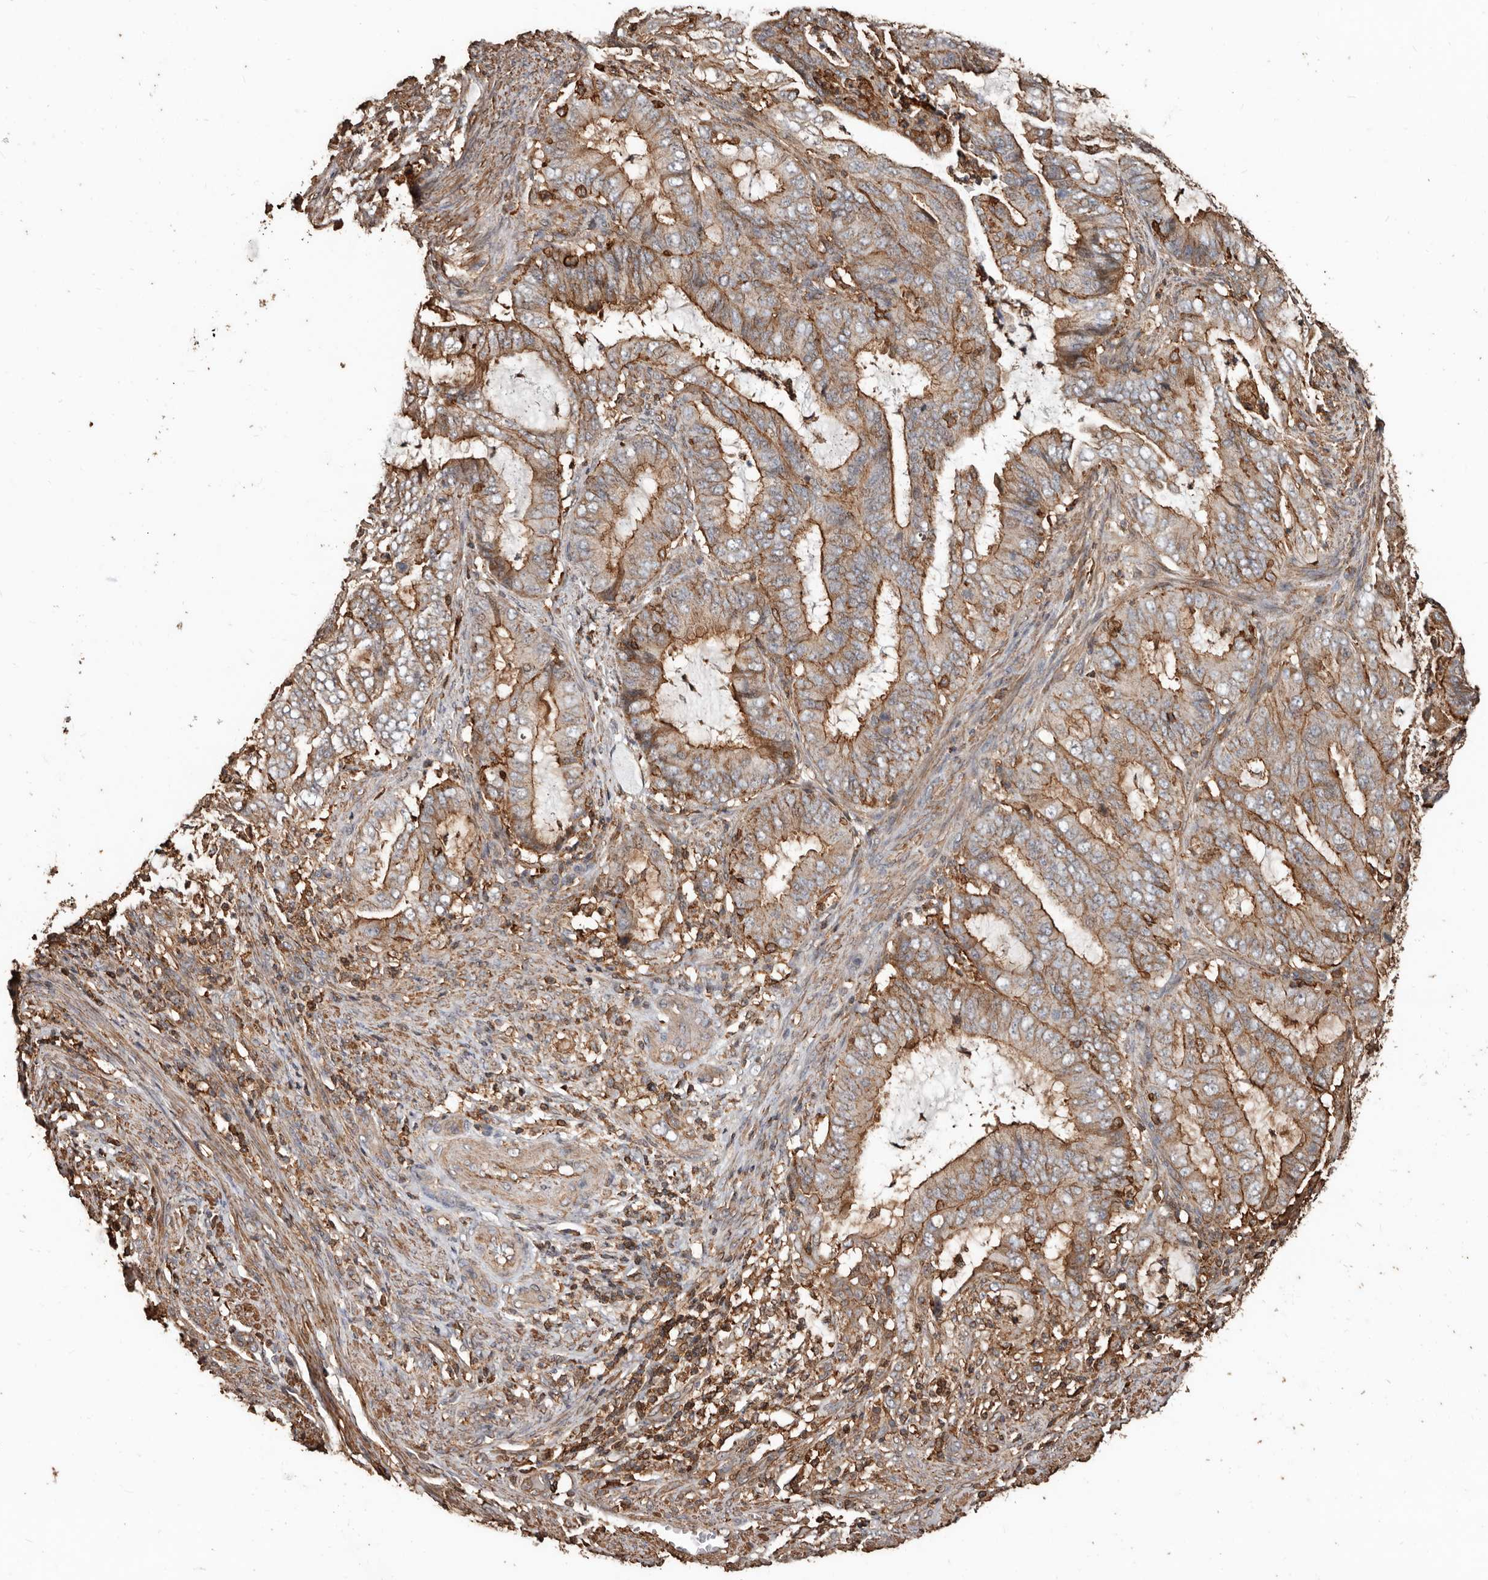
{"staining": {"intensity": "moderate", "quantity": ">75%", "location": "cytoplasmic/membranous"}, "tissue": "endometrial cancer", "cell_type": "Tumor cells", "image_type": "cancer", "snomed": [{"axis": "morphology", "description": "Adenocarcinoma, NOS"}, {"axis": "topography", "description": "Endometrium"}], "caption": "A brown stain highlights moderate cytoplasmic/membranous expression of a protein in adenocarcinoma (endometrial) tumor cells.", "gene": "GSK3A", "patient": {"sex": "female", "age": 51}}